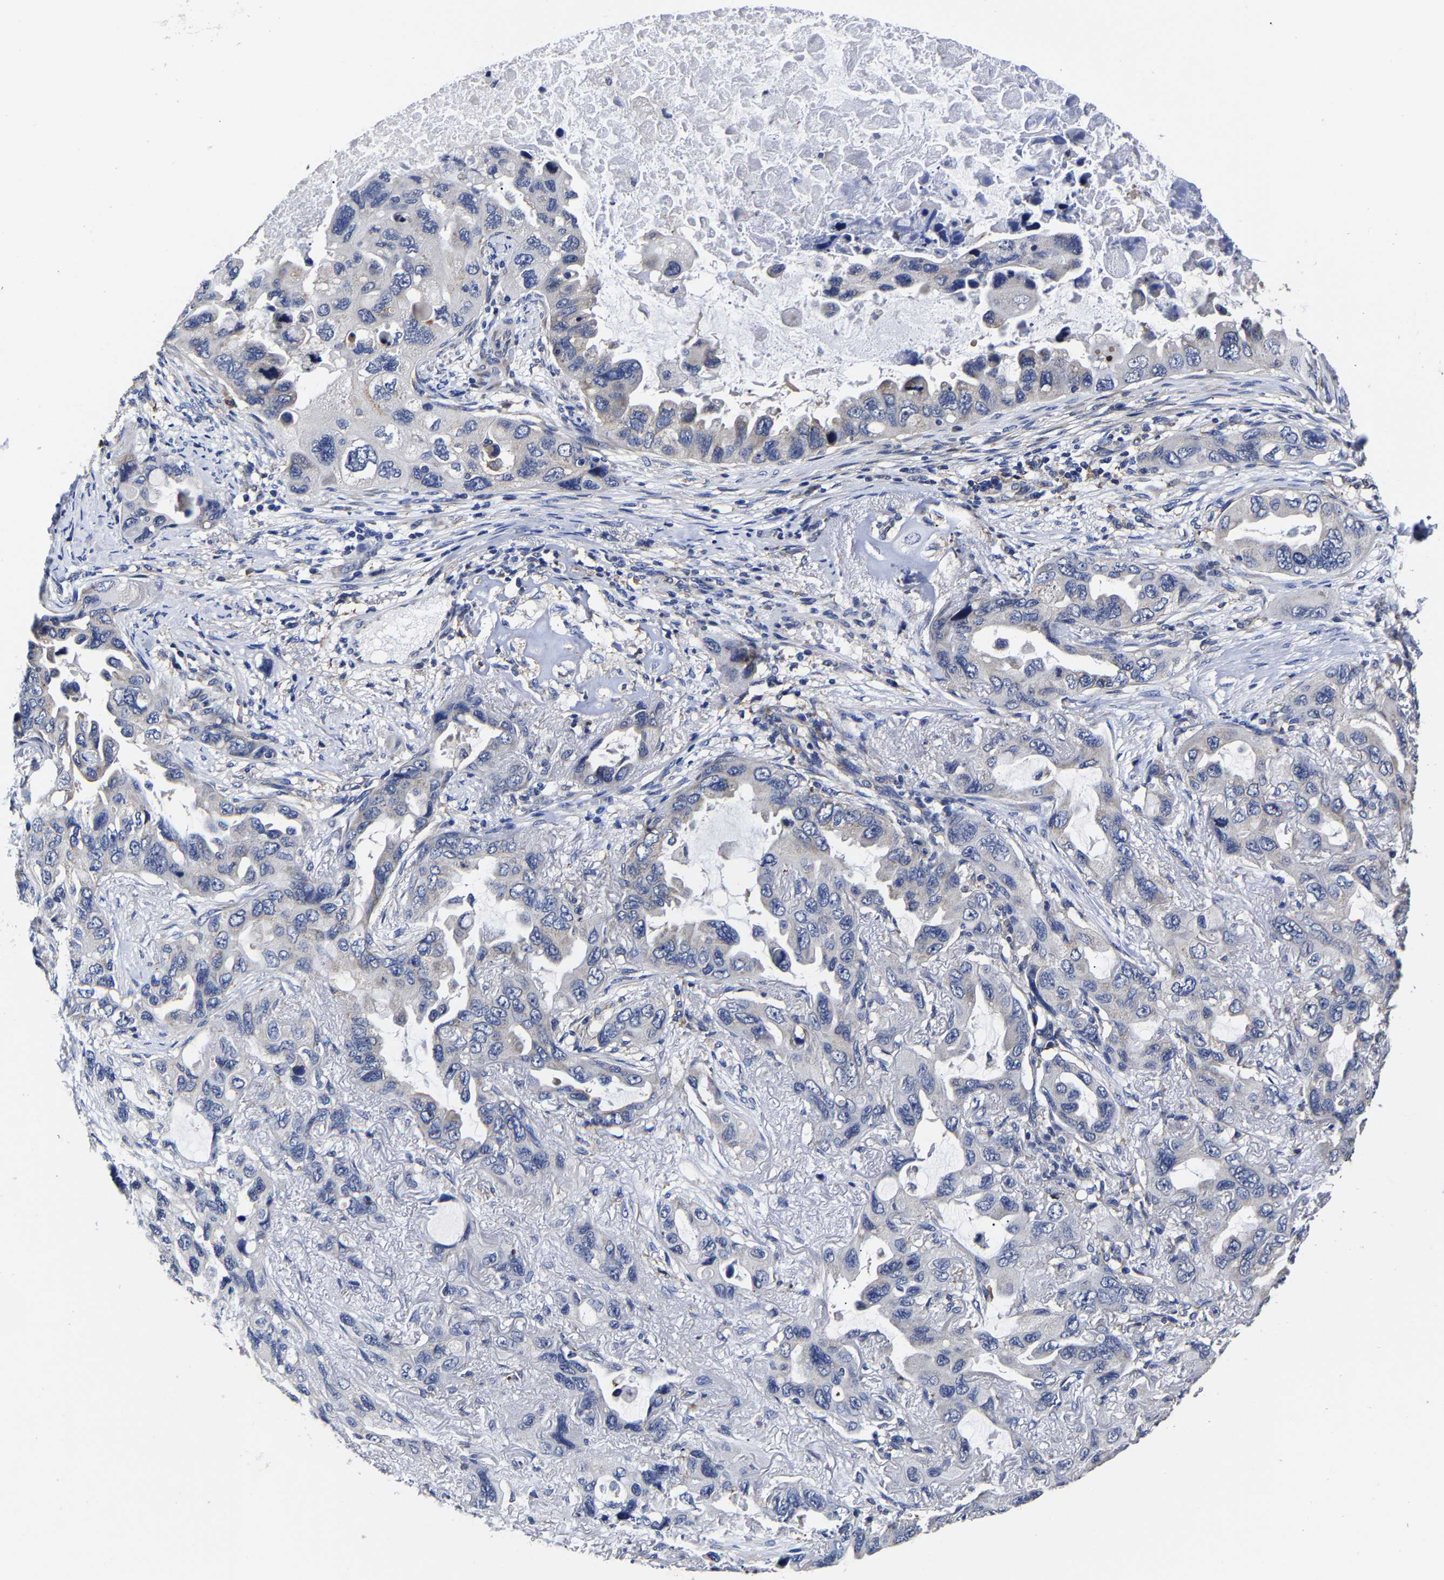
{"staining": {"intensity": "negative", "quantity": "none", "location": "none"}, "tissue": "lung cancer", "cell_type": "Tumor cells", "image_type": "cancer", "snomed": [{"axis": "morphology", "description": "Squamous cell carcinoma, NOS"}, {"axis": "topography", "description": "Lung"}], "caption": "Protein analysis of squamous cell carcinoma (lung) shows no significant expression in tumor cells.", "gene": "AASS", "patient": {"sex": "female", "age": 73}}